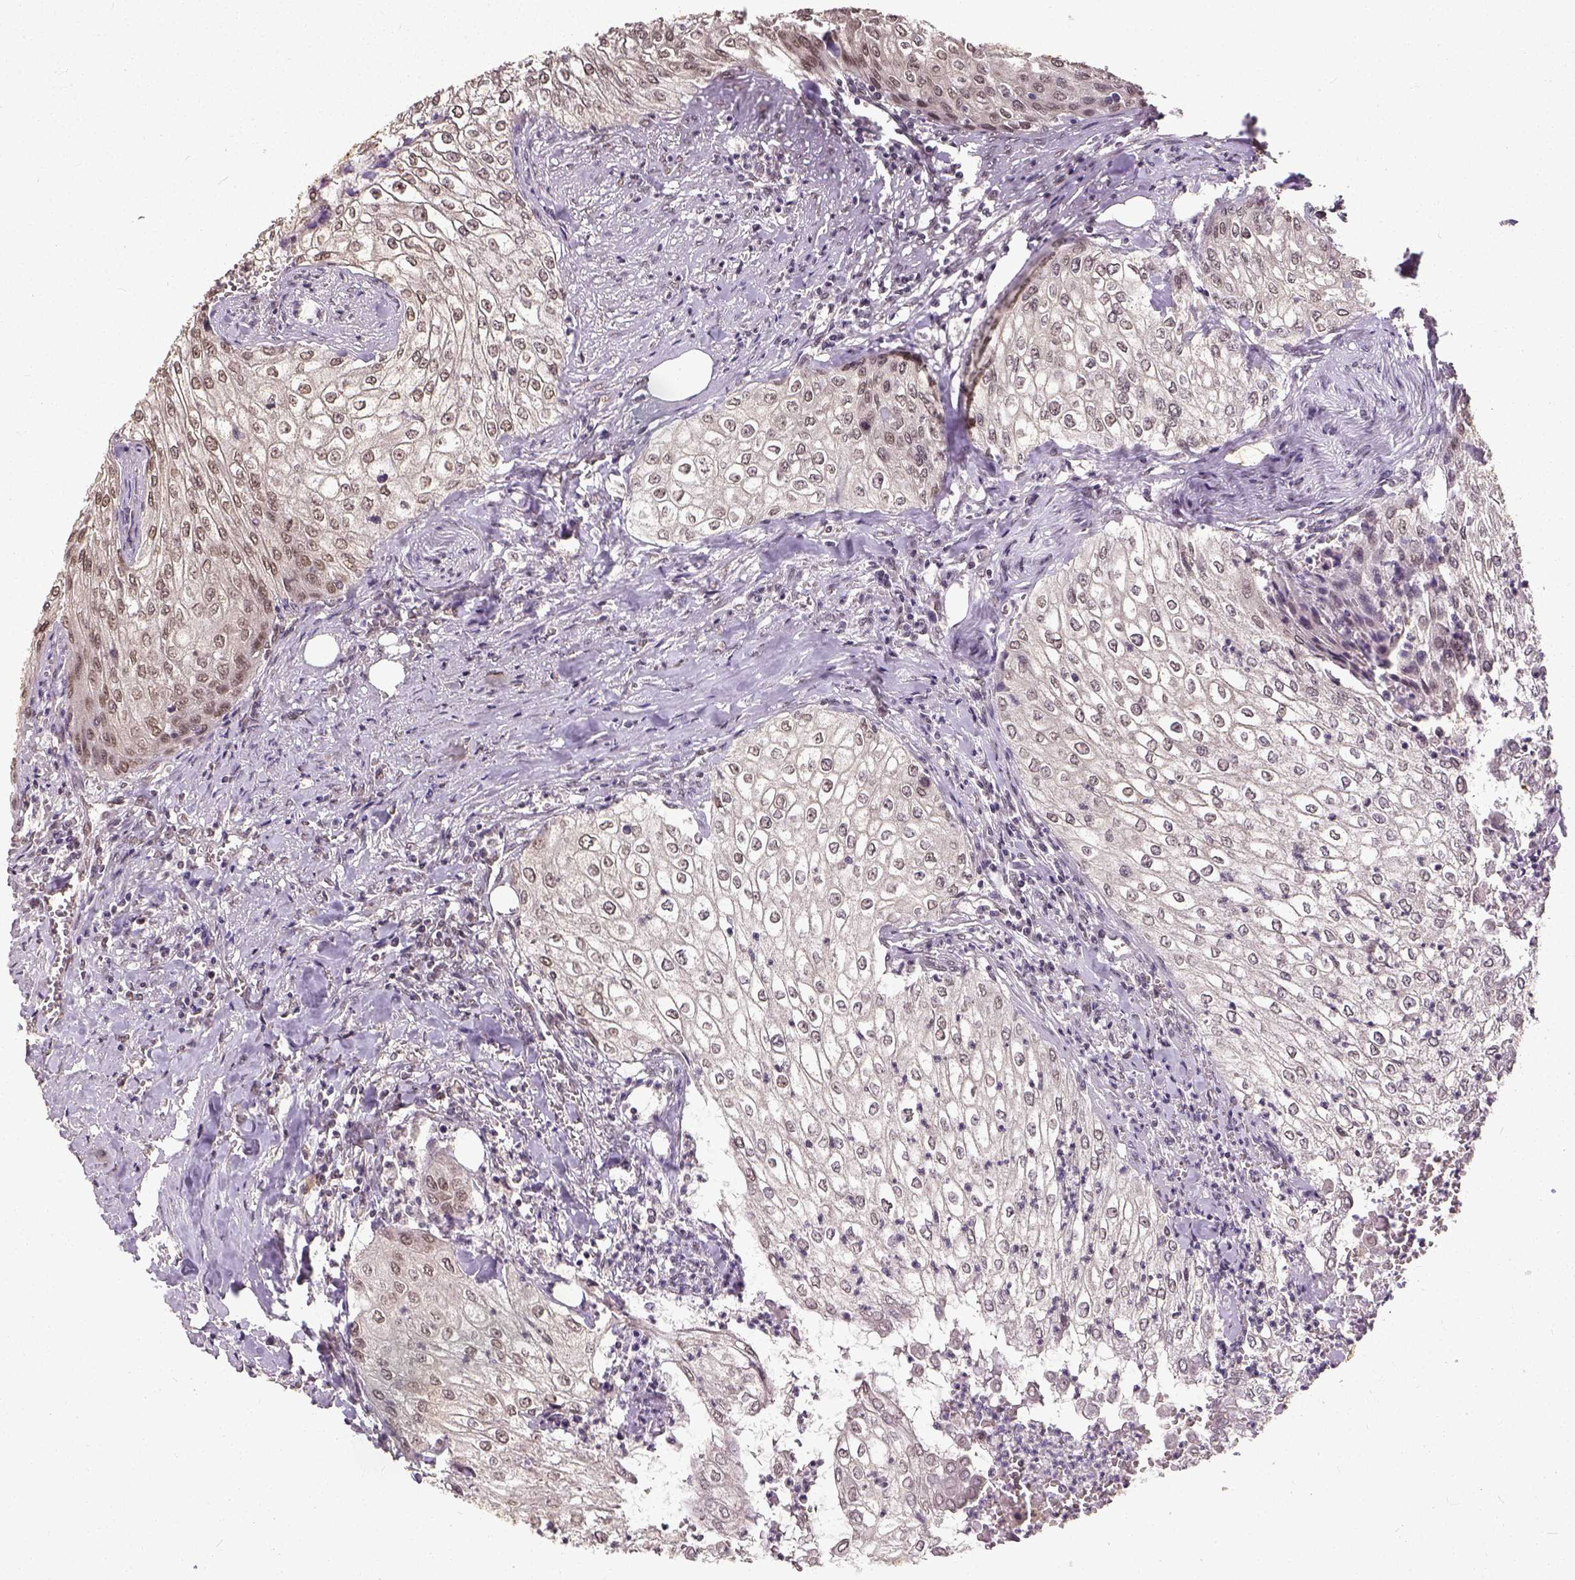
{"staining": {"intensity": "moderate", "quantity": "25%-75%", "location": "nuclear"}, "tissue": "urothelial cancer", "cell_type": "Tumor cells", "image_type": "cancer", "snomed": [{"axis": "morphology", "description": "Urothelial carcinoma, High grade"}, {"axis": "topography", "description": "Urinary bladder"}], "caption": "This is a micrograph of immunohistochemistry (IHC) staining of urothelial carcinoma (high-grade), which shows moderate expression in the nuclear of tumor cells.", "gene": "ATRX", "patient": {"sex": "male", "age": 62}}